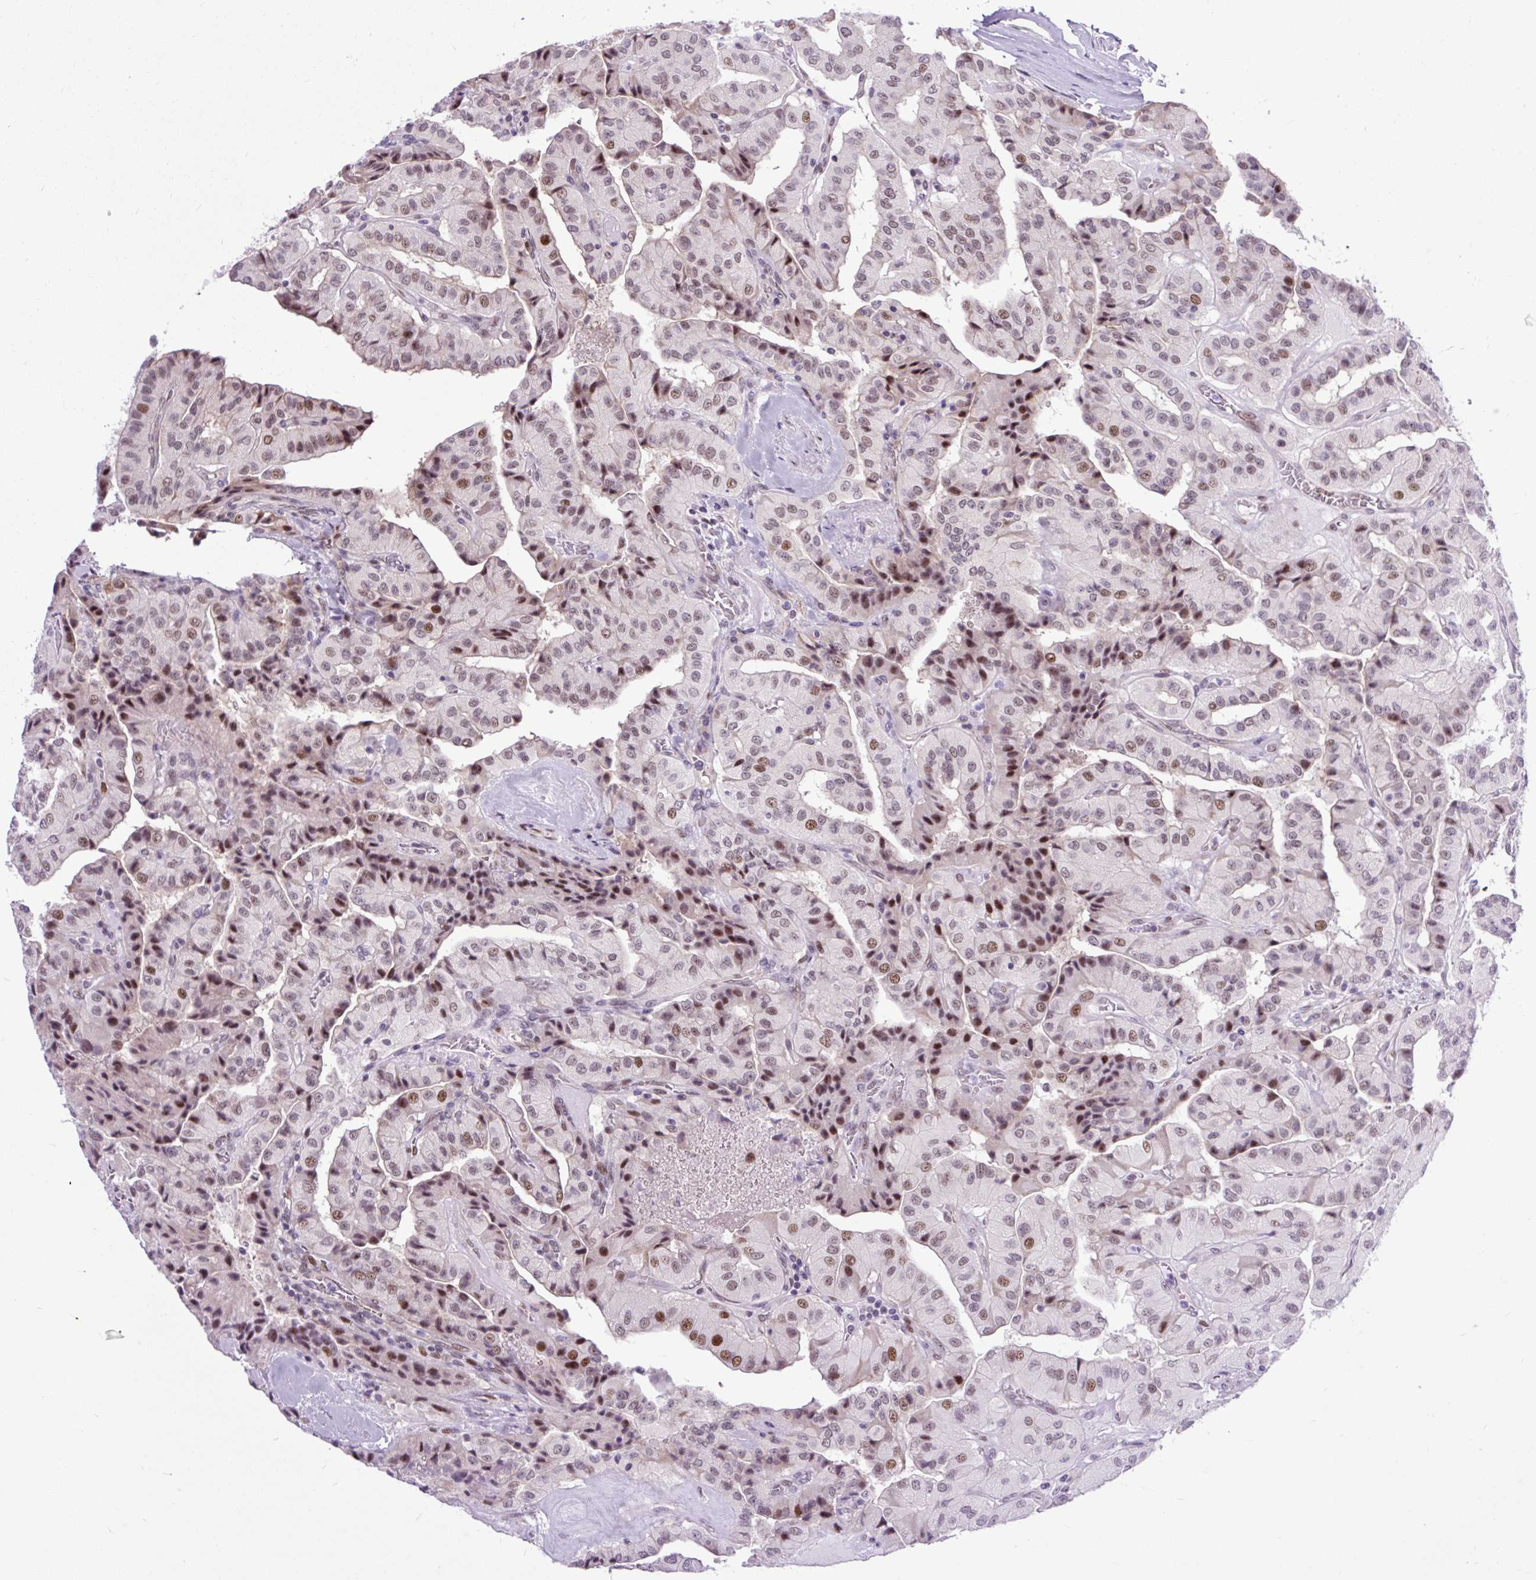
{"staining": {"intensity": "moderate", "quantity": ">75%", "location": "nuclear"}, "tissue": "thyroid cancer", "cell_type": "Tumor cells", "image_type": "cancer", "snomed": [{"axis": "morphology", "description": "Normal tissue, NOS"}, {"axis": "morphology", "description": "Papillary adenocarcinoma, NOS"}, {"axis": "topography", "description": "Thyroid gland"}], "caption": "Immunohistochemical staining of human thyroid cancer displays medium levels of moderate nuclear protein expression in about >75% of tumor cells.", "gene": "CLK2", "patient": {"sex": "female", "age": 59}}